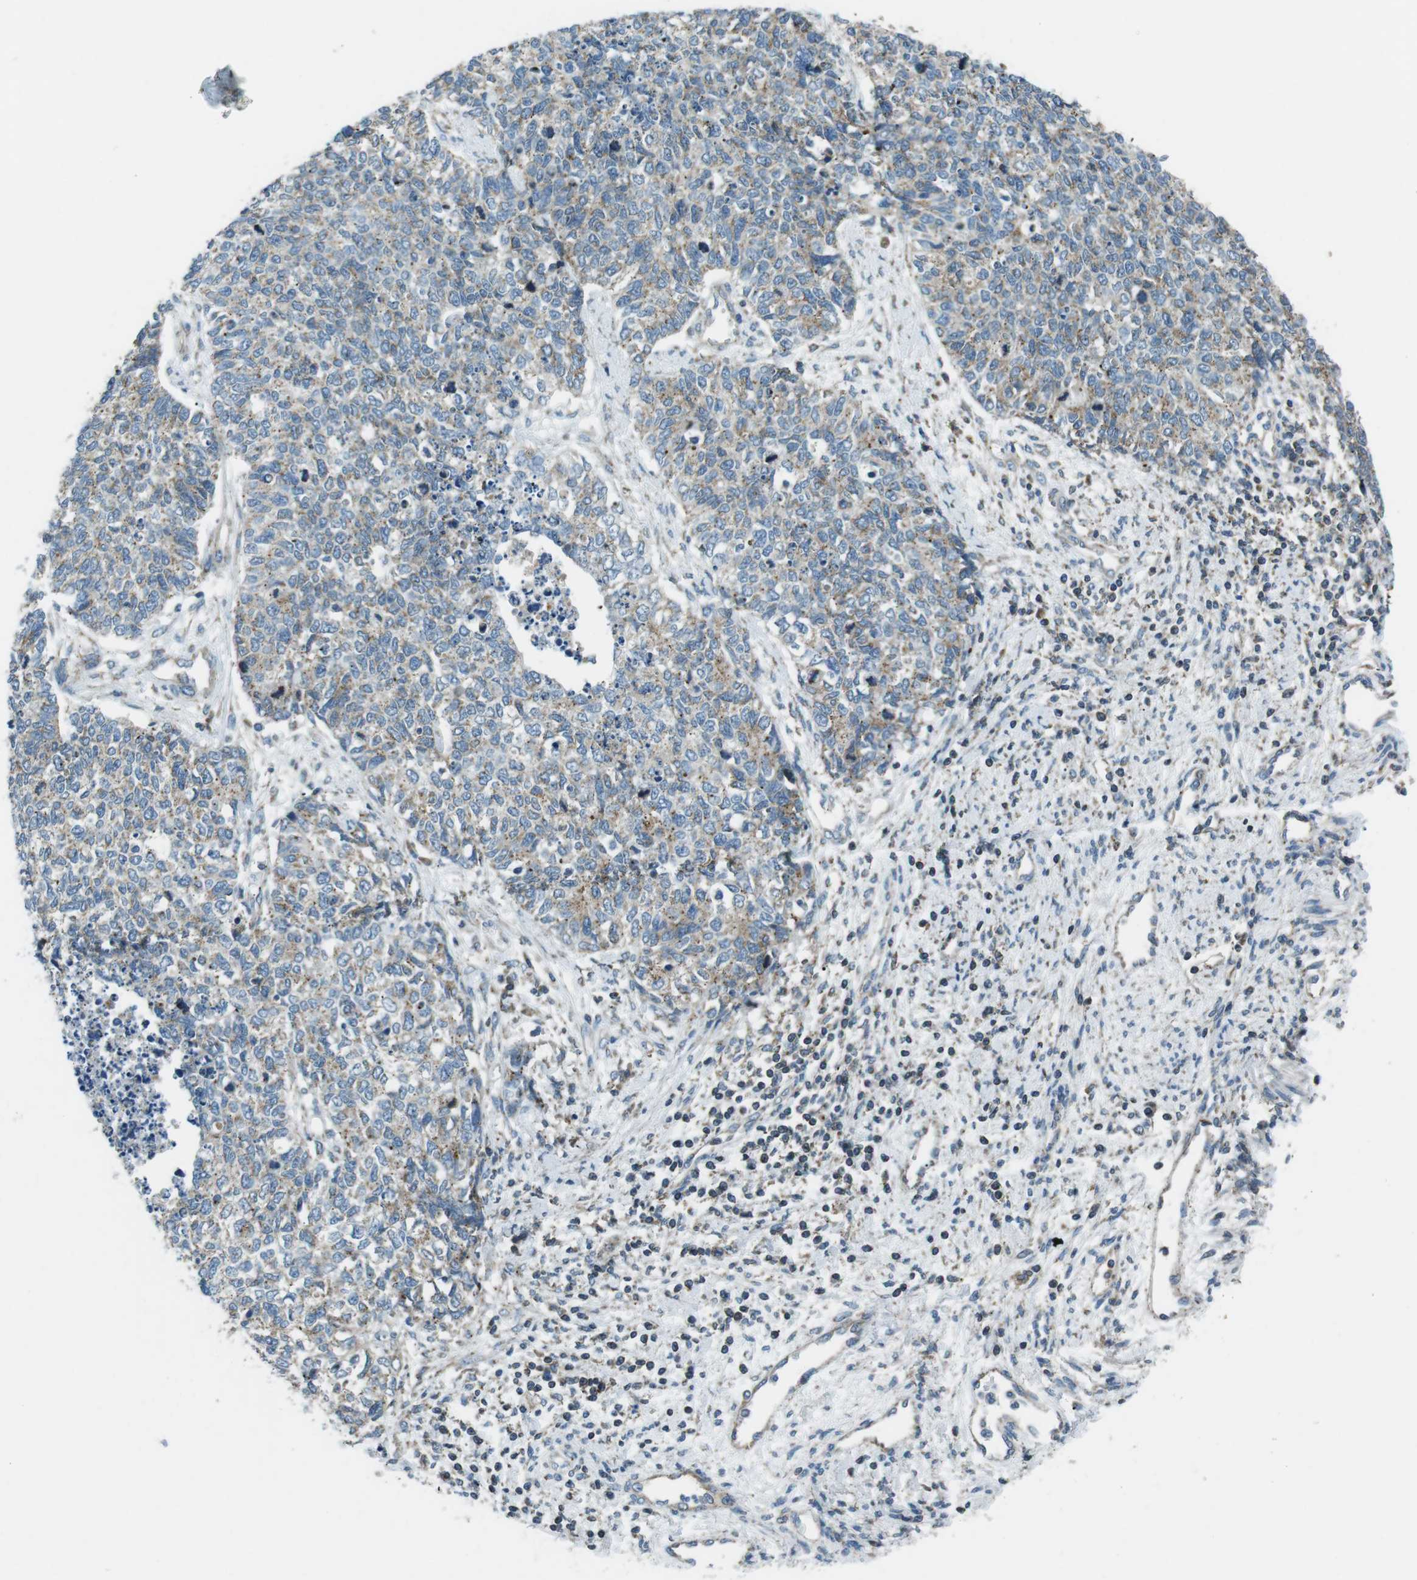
{"staining": {"intensity": "weak", "quantity": ">75%", "location": "cytoplasmic/membranous"}, "tissue": "cervical cancer", "cell_type": "Tumor cells", "image_type": "cancer", "snomed": [{"axis": "morphology", "description": "Squamous cell carcinoma, NOS"}, {"axis": "topography", "description": "Cervix"}], "caption": "Immunohistochemistry (IHC) (DAB (3,3'-diaminobenzidine)) staining of cervical cancer (squamous cell carcinoma) demonstrates weak cytoplasmic/membranous protein expression in approximately >75% of tumor cells.", "gene": "FAM3B", "patient": {"sex": "female", "age": 63}}